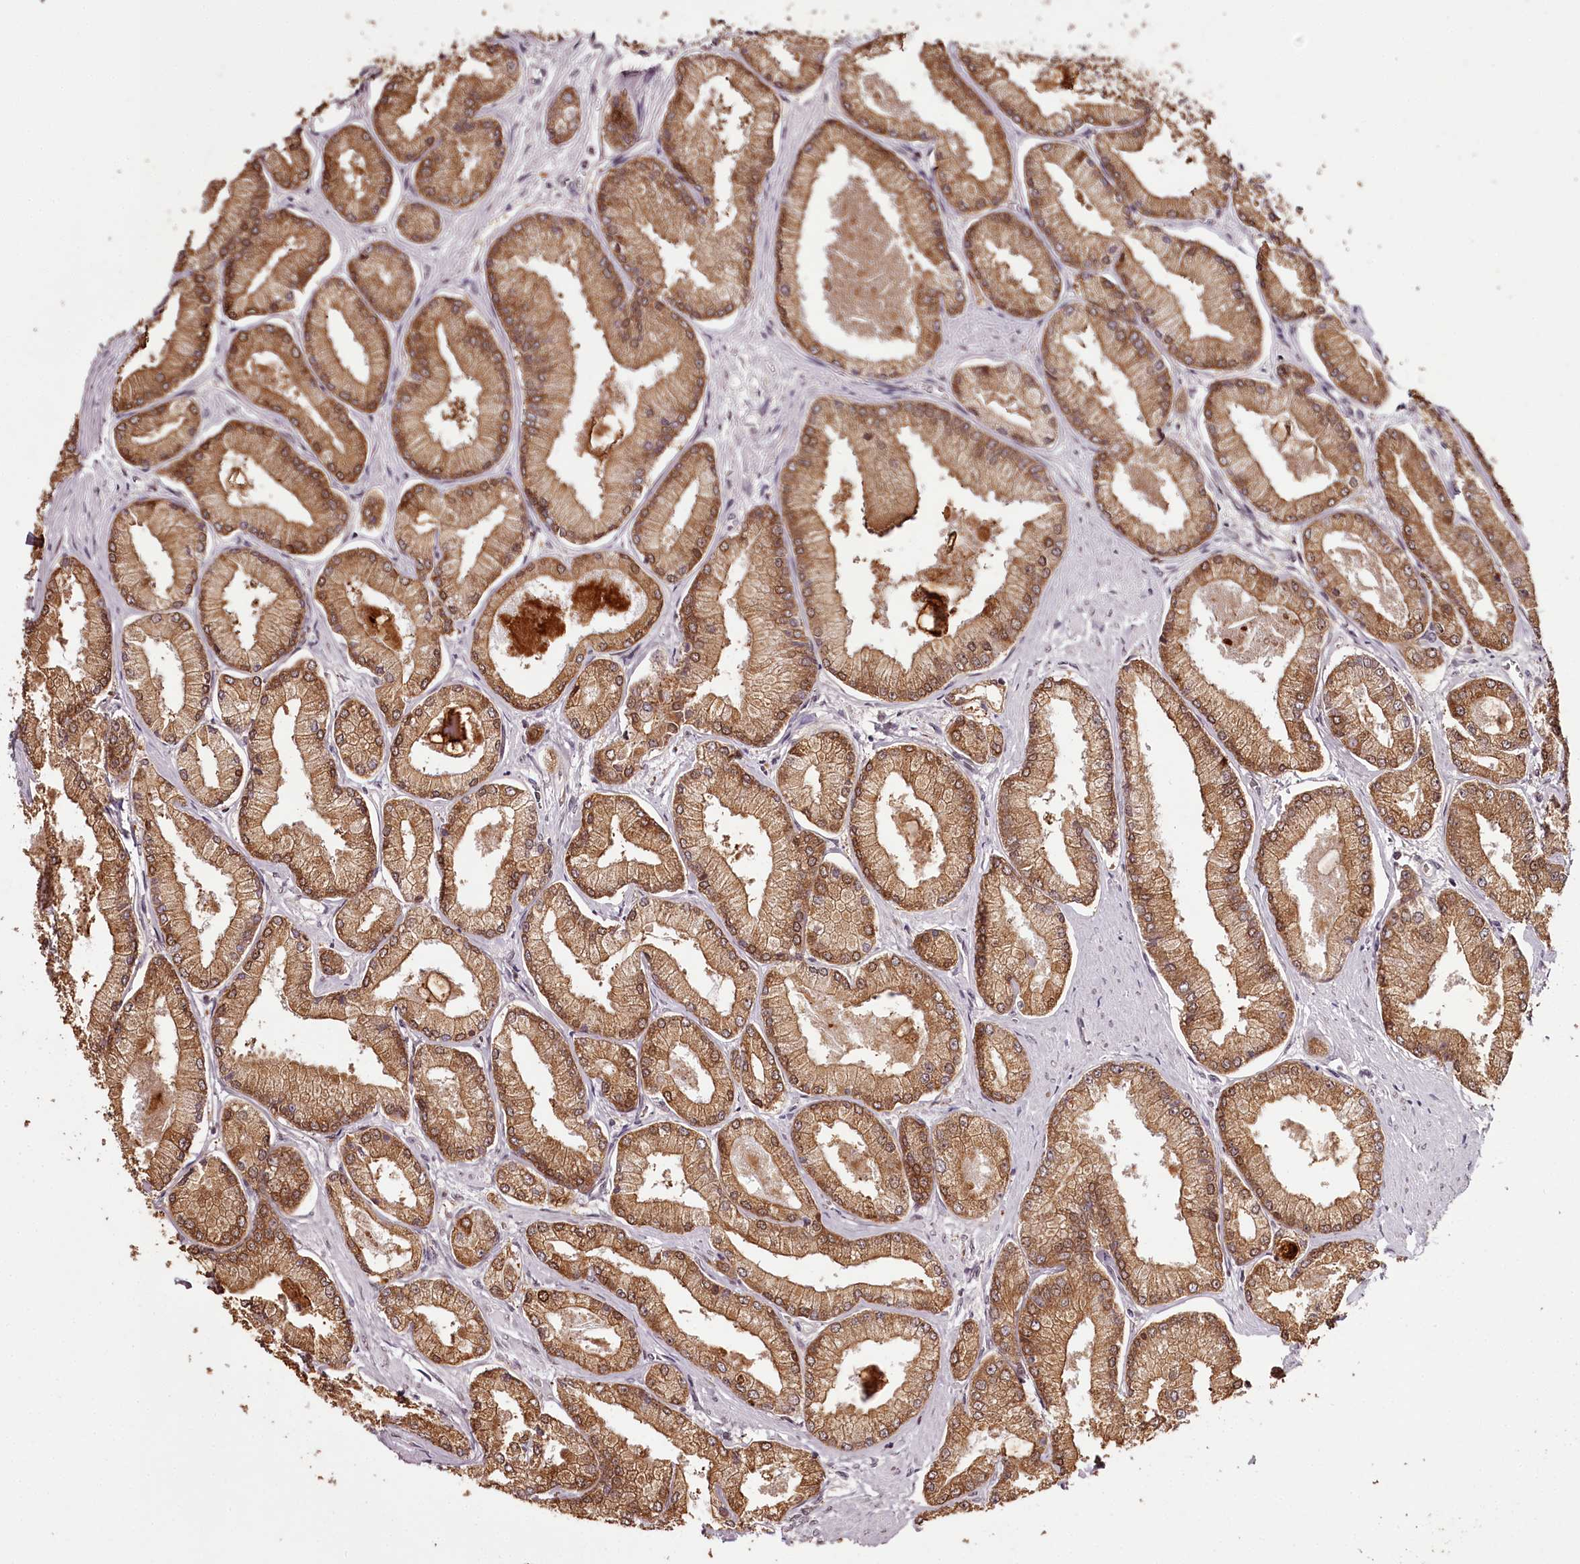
{"staining": {"intensity": "moderate", "quantity": ">75%", "location": "cytoplasmic/membranous"}, "tissue": "prostate cancer", "cell_type": "Tumor cells", "image_type": "cancer", "snomed": [{"axis": "morphology", "description": "Adenocarcinoma, Low grade"}, {"axis": "topography", "description": "Prostate"}], "caption": "Protein analysis of prostate cancer (low-grade adenocarcinoma) tissue reveals moderate cytoplasmic/membranous expression in about >75% of tumor cells. (Brightfield microscopy of DAB IHC at high magnification).", "gene": "THYN1", "patient": {"sex": "male", "age": 74}}